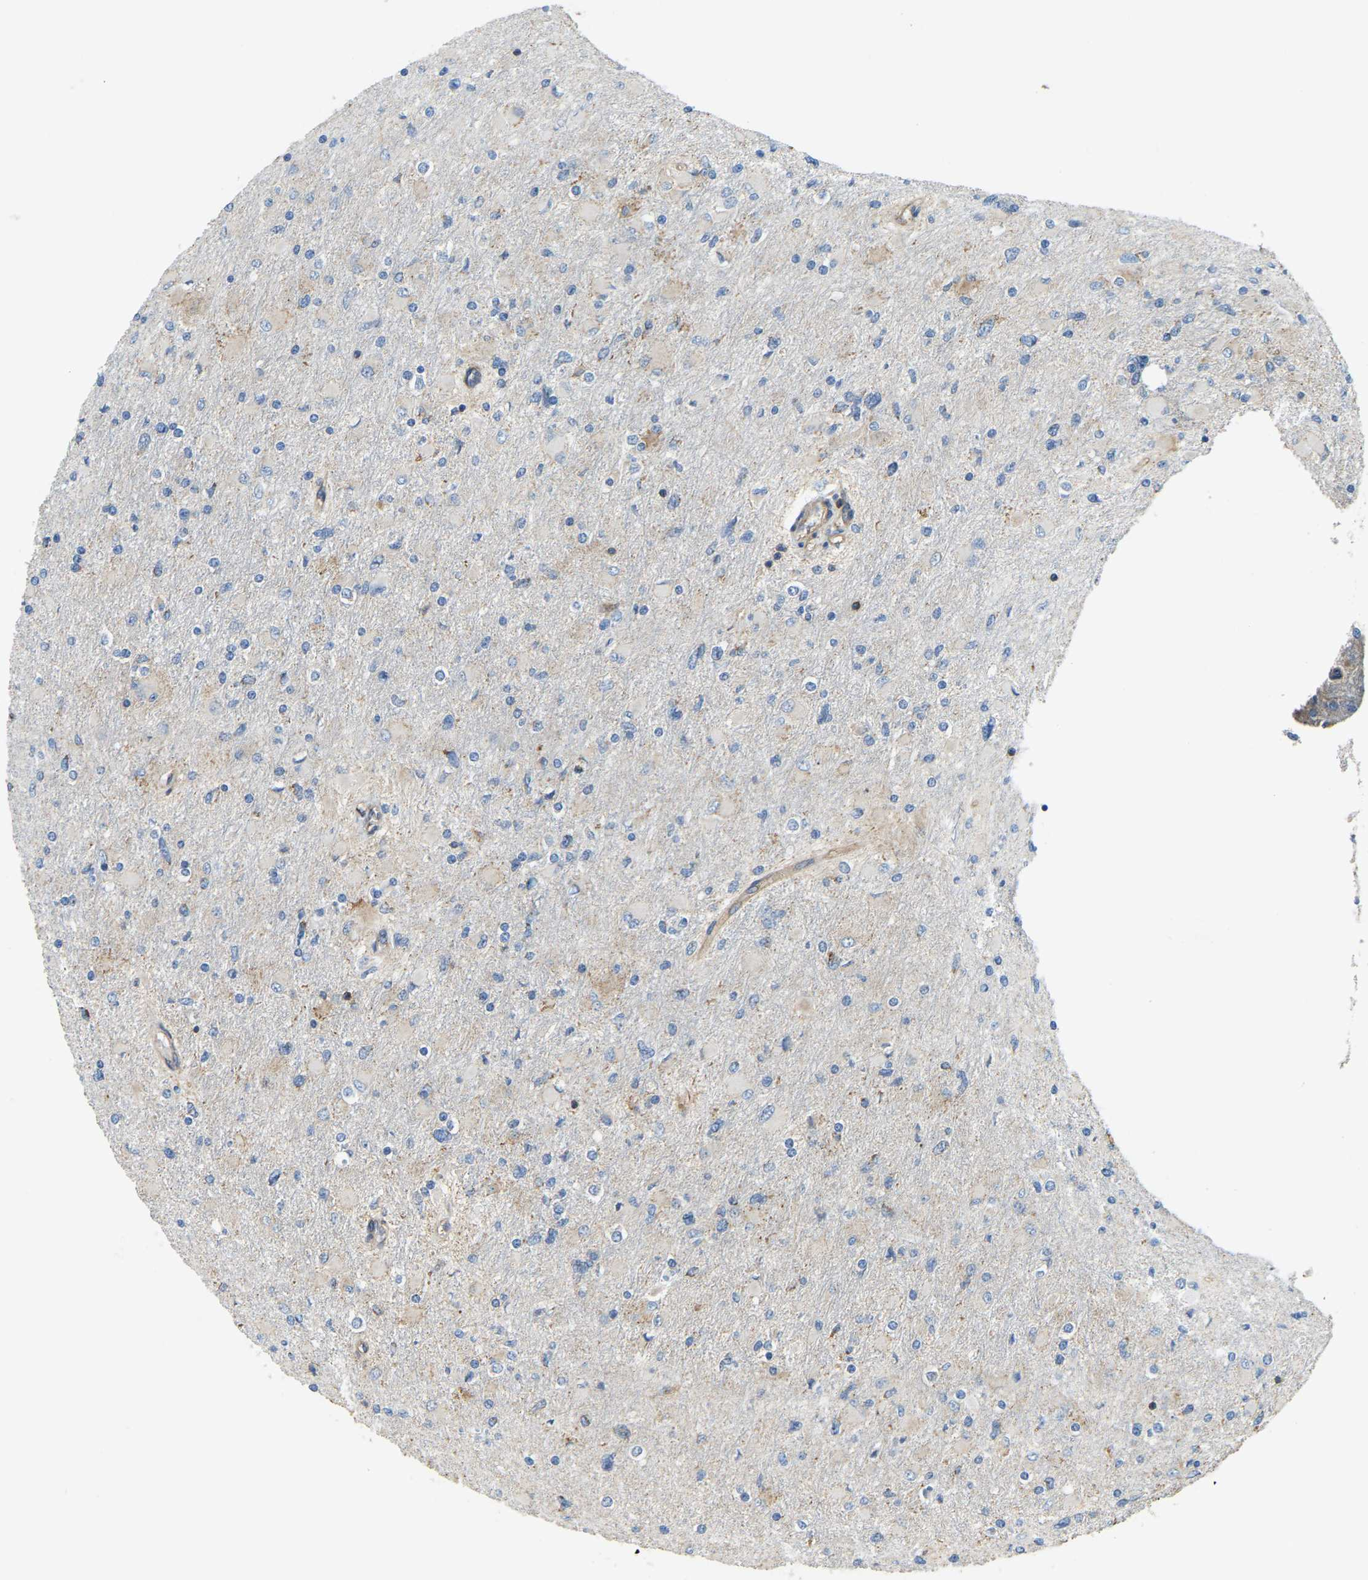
{"staining": {"intensity": "moderate", "quantity": "<25%", "location": "cytoplasmic/membranous"}, "tissue": "glioma", "cell_type": "Tumor cells", "image_type": "cancer", "snomed": [{"axis": "morphology", "description": "Glioma, malignant, High grade"}, {"axis": "topography", "description": "Cerebral cortex"}], "caption": "Tumor cells exhibit moderate cytoplasmic/membranous positivity in about <25% of cells in glioma.", "gene": "AHNAK", "patient": {"sex": "female", "age": 36}}